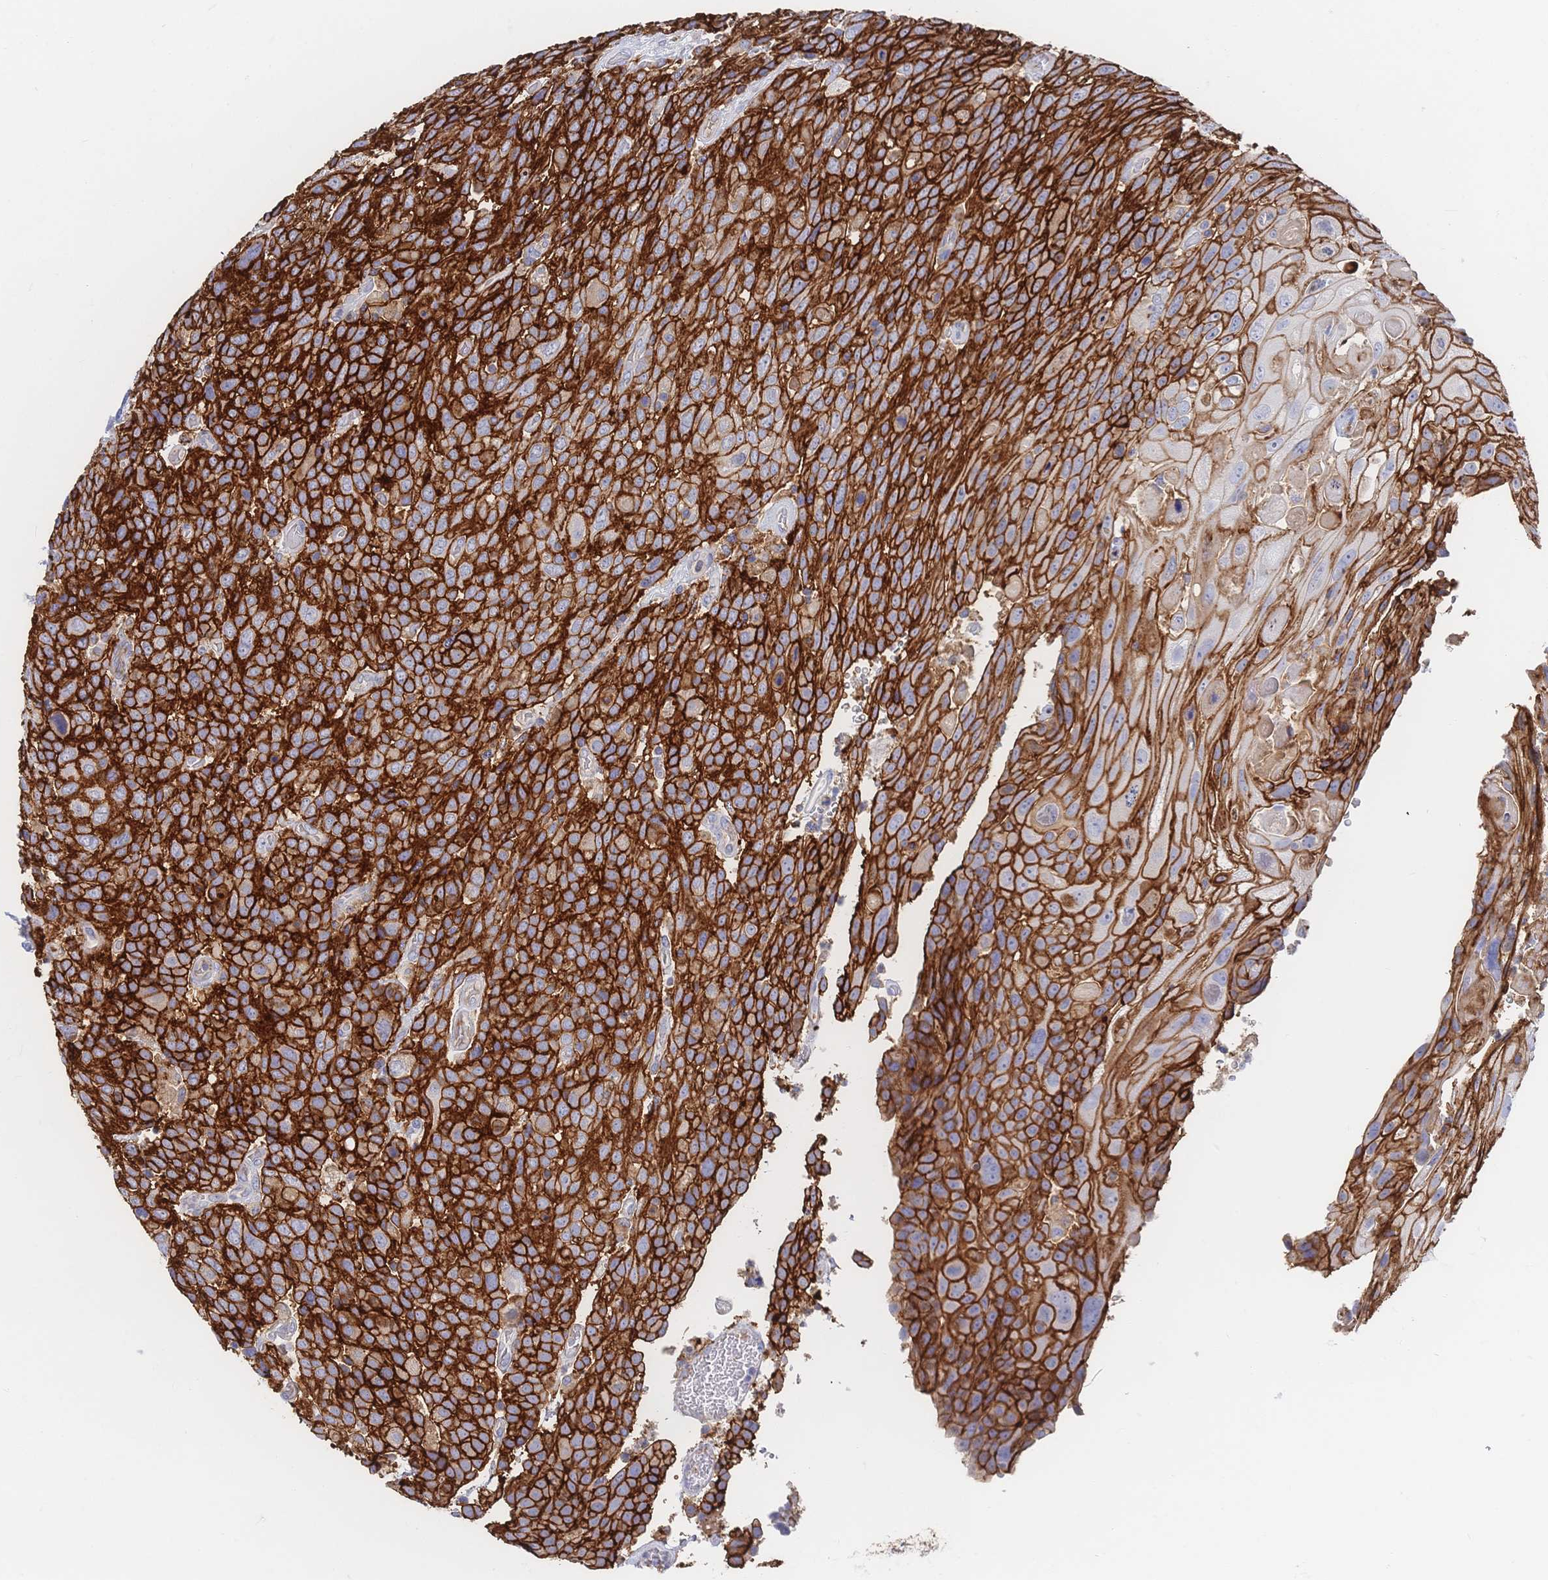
{"staining": {"intensity": "strong", "quantity": ">75%", "location": "cytoplasmic/membranous"}, "tissue": "urothelial cancer", "cell_type": "Tumor cells", "image_type": "cancer", "snomed": [{"axis": "morphology", "description": "Urothelial carcinoma, High grade"}, {"axis": "topography", "description": "Urinary bladder"}], "caption": "IHC image of urothelial cancer stained for a protein (brown), which reveals high levels of strong cytoplasmic/membranous staining in approximately >75% of tumor cells.", "gene": "F11R", "patient": {"sex": "female", "age": 70}}